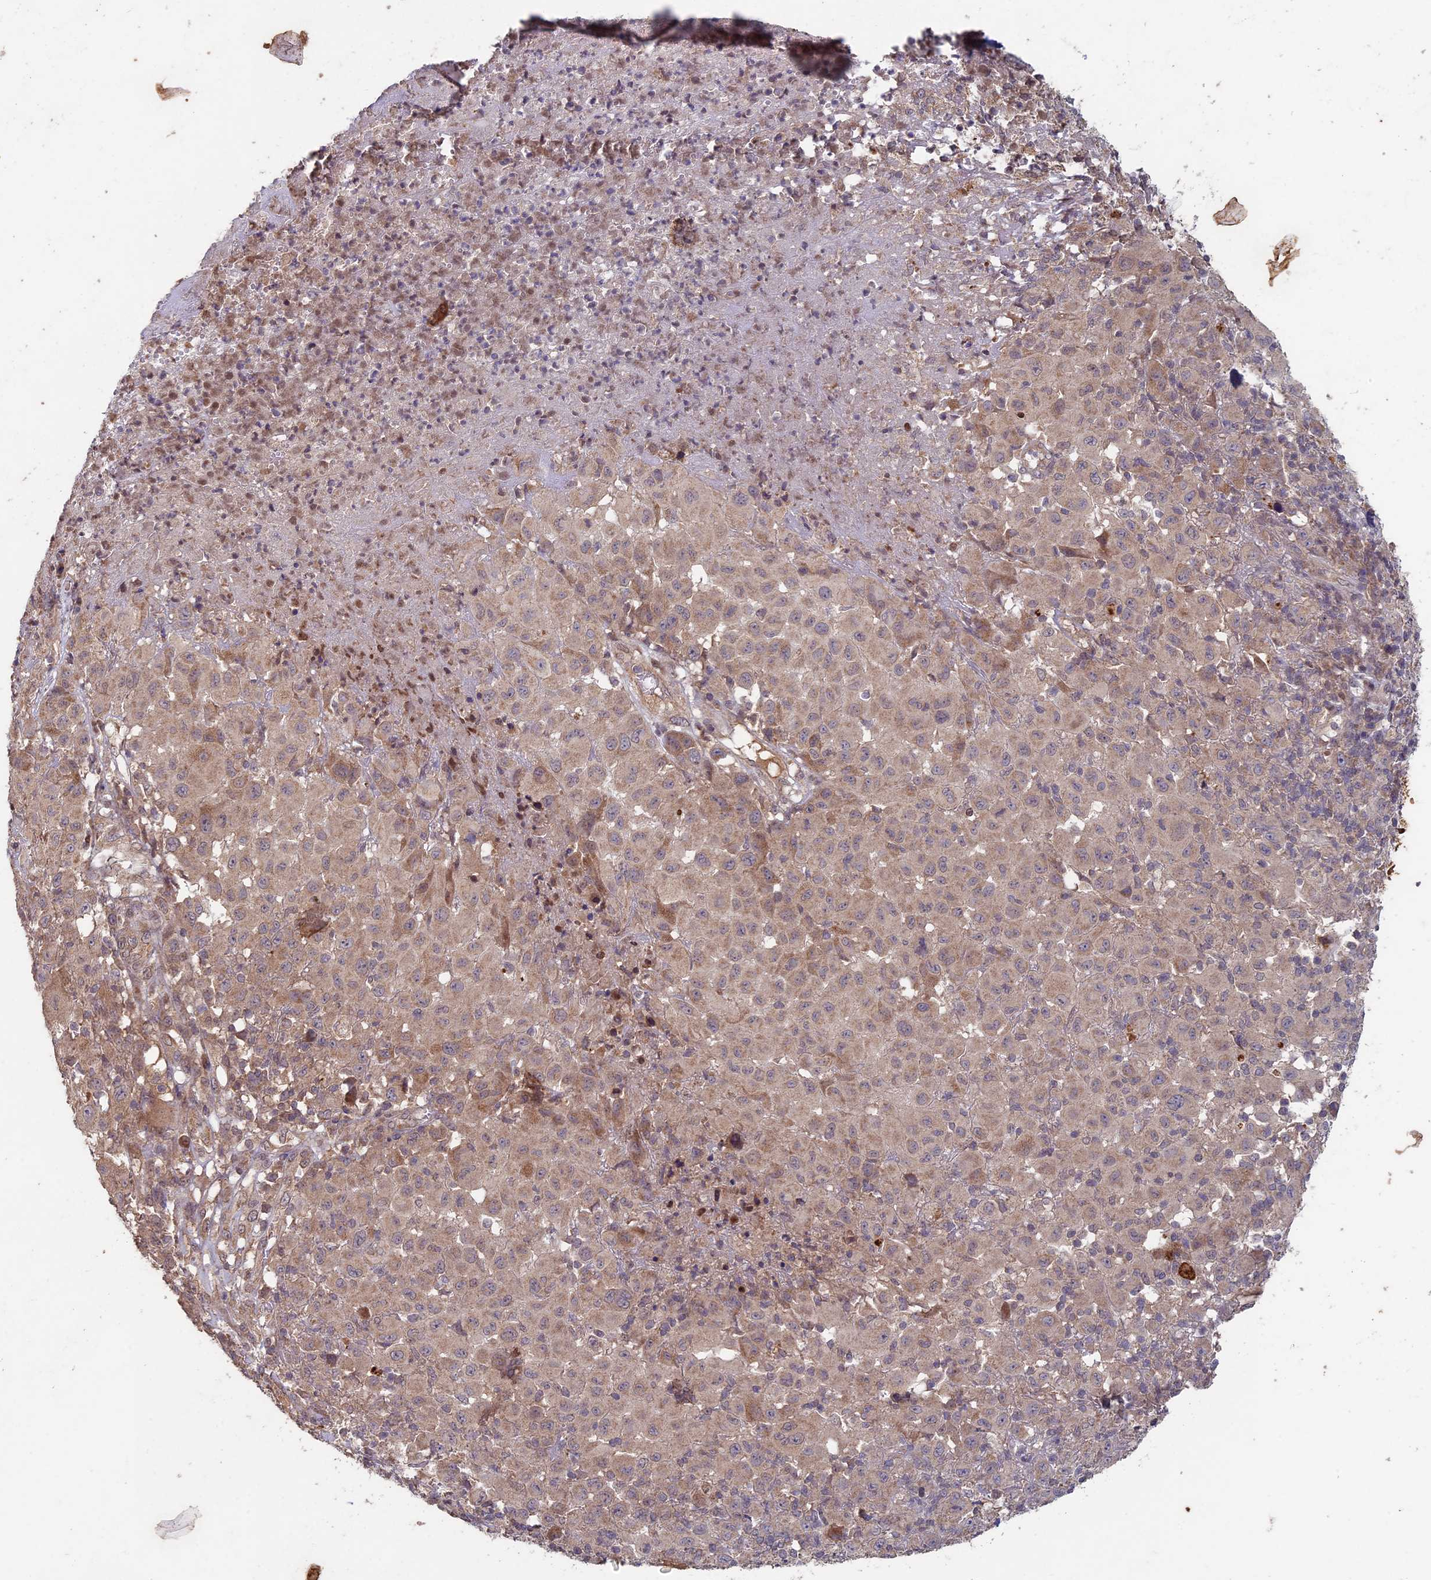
{"staining": {"intensity": "weak", "quantity": ">75%", "location": "cytoplasmic/membranous"}, "tissue": "melanoma", "cell_type": "Tumor cells", "image_type": "cancer", "snomed": [{"axis": "morphology", "description": "Malignant melanoma, NOS"}, {"axis": "topography", "description": "Skin"}], "caption": "Malignant melanoma stained for a protein shows weak cytoplasmic/membranous positivity in tumor cells.", "gene": "RCCD1", "patient": {"sex": "male", "age": 73}}